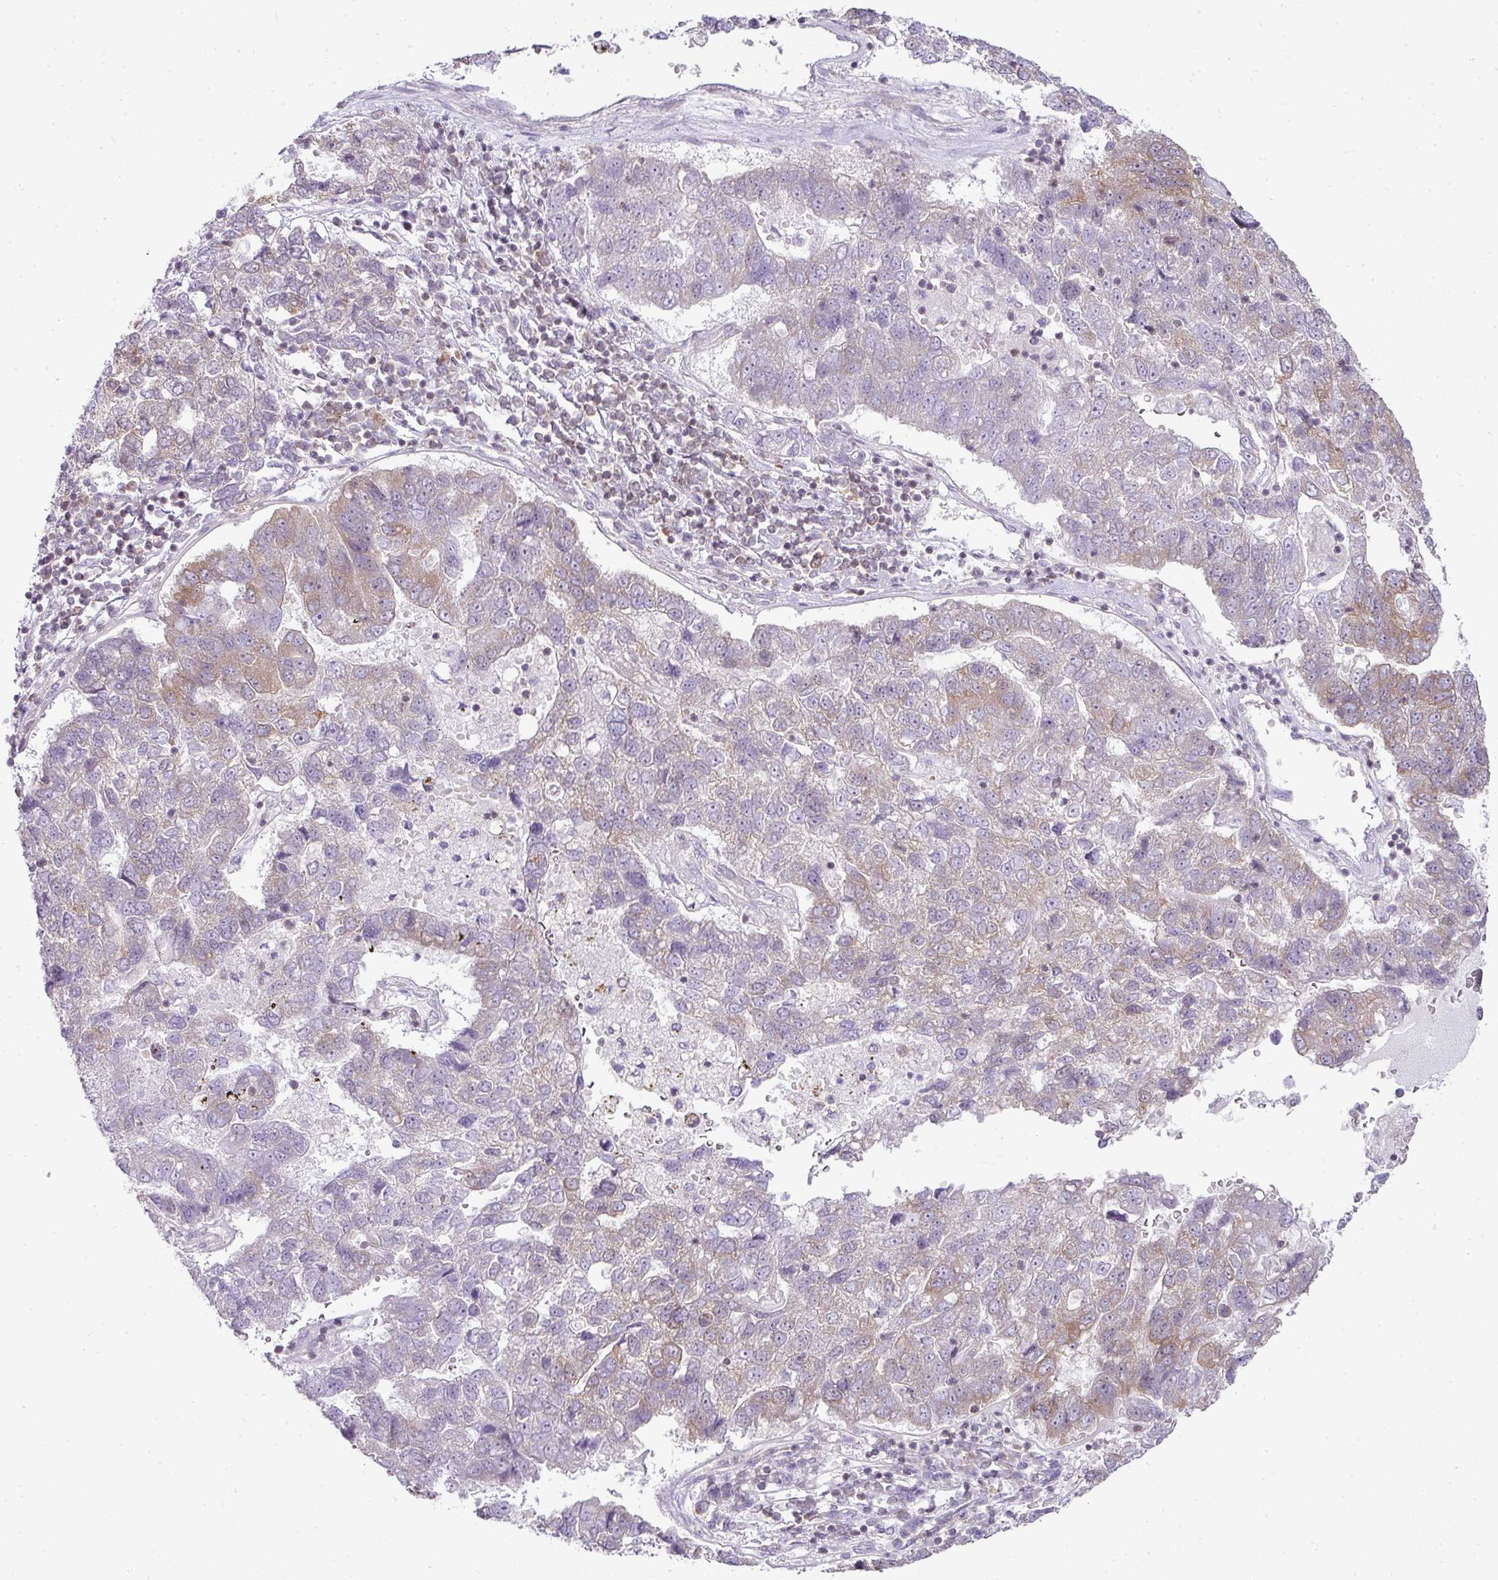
{"staining": {"intensity": "weak", "quantity": "<25%", "location": "cytoplasmic/membranous"}, "tissue": "pancreatic cancer", "cell_type": "Tumor cells", "image_type": "cancer", "snomed": [{"axis": "morphology", "description": "Adenocarcinoma, NOS"}, {"axis": "topography", "description": "Pancreas"}], "caption": "A histopathology image of pancreatic cancer stained for a protein demonstrates no brown staining in tumor cells.", "gene": "FAM32A", "patient": {"sex": "female", "age": 61}}